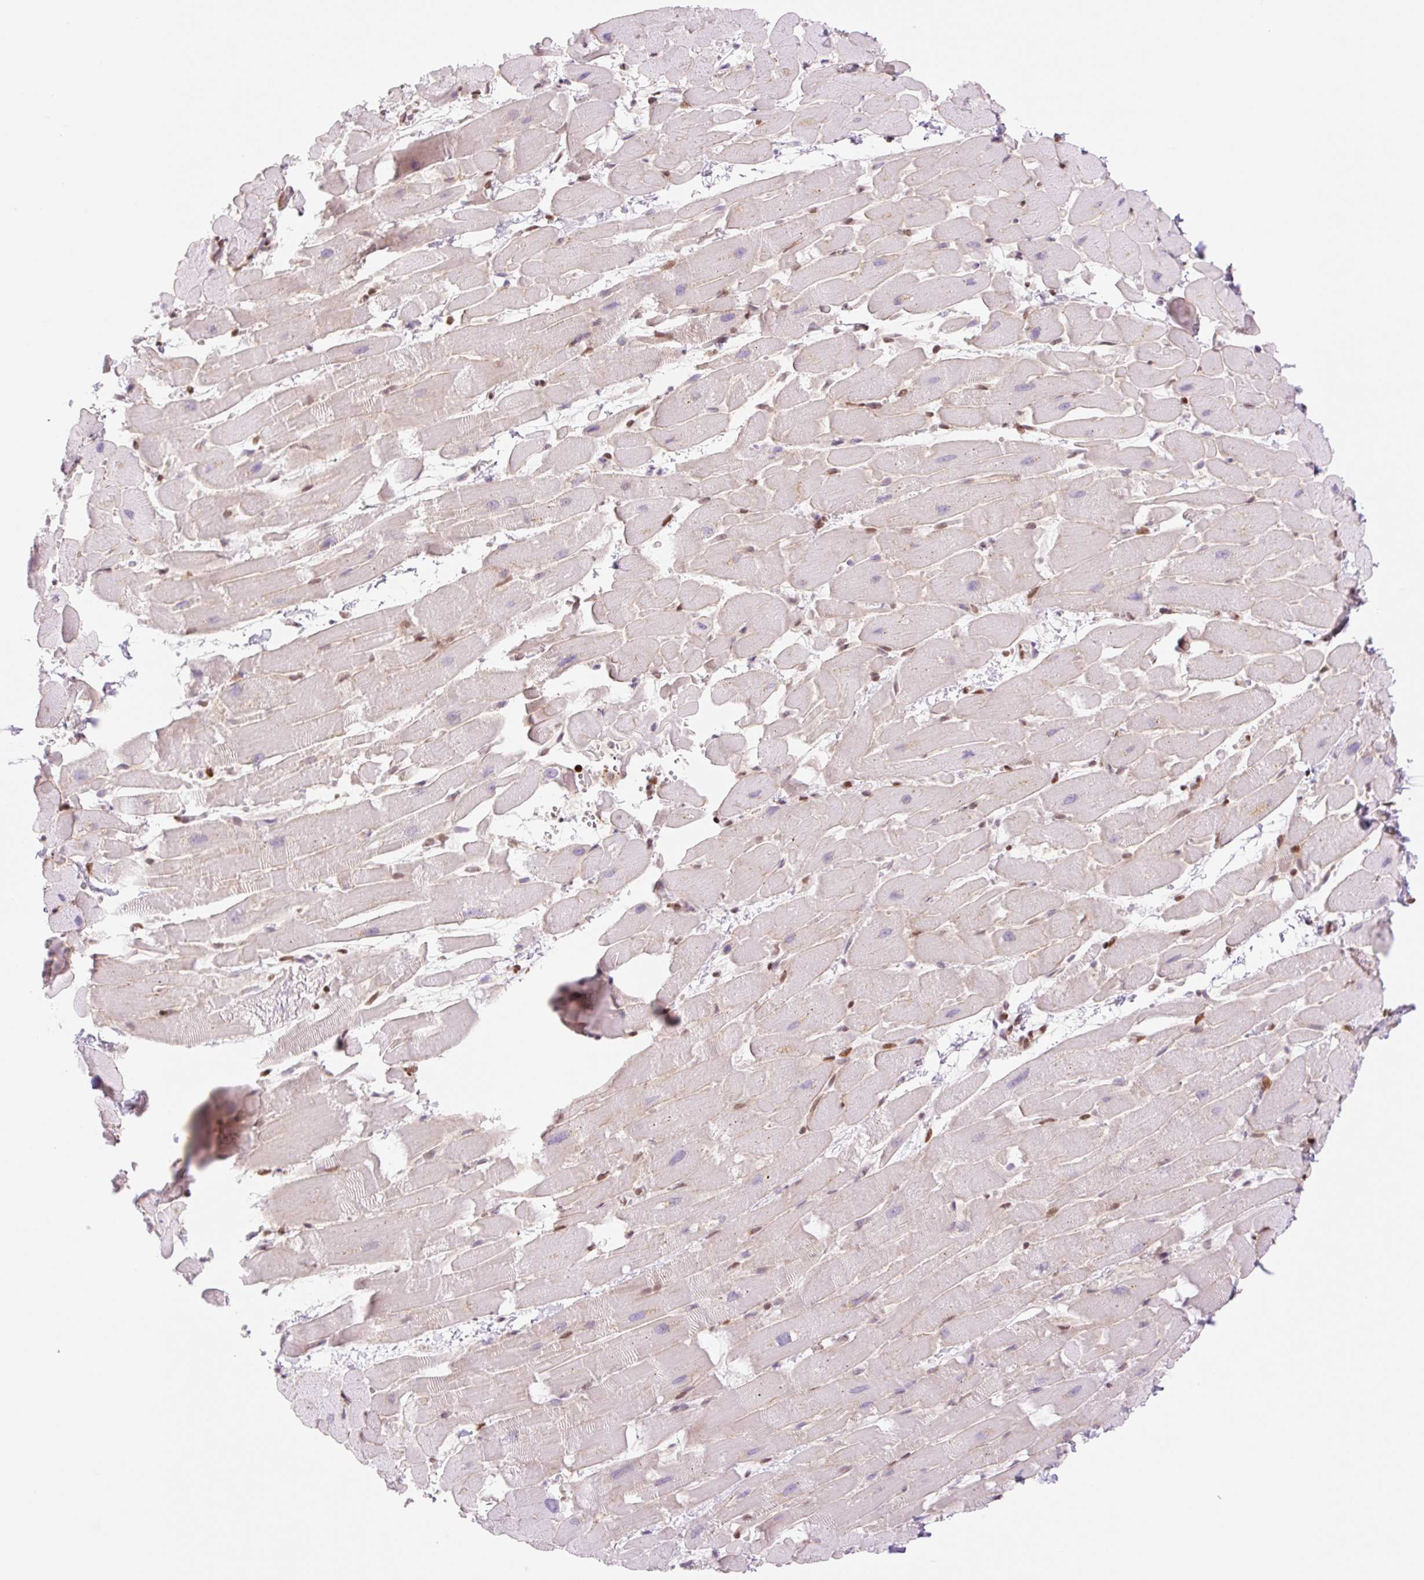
{"staining": {"intensity": "strong", "quantity": "<25%", "location": "nuclear"}, "tissue": "heart muscle", "cell_type": "Cardiomyocytes", "image_type": "normal", "snomed": [{"axis": "morphology", "description": "Normal tissue, NOS"}, {"axis": "topography", "description": "Heart"}], "caption": "Protein staining reveals strong nuclear expression in about <25% of cardiomyocytes in normal heart muscle.", "gene": "PRDM11", "patient": {"sex": "male", "age": 37}}